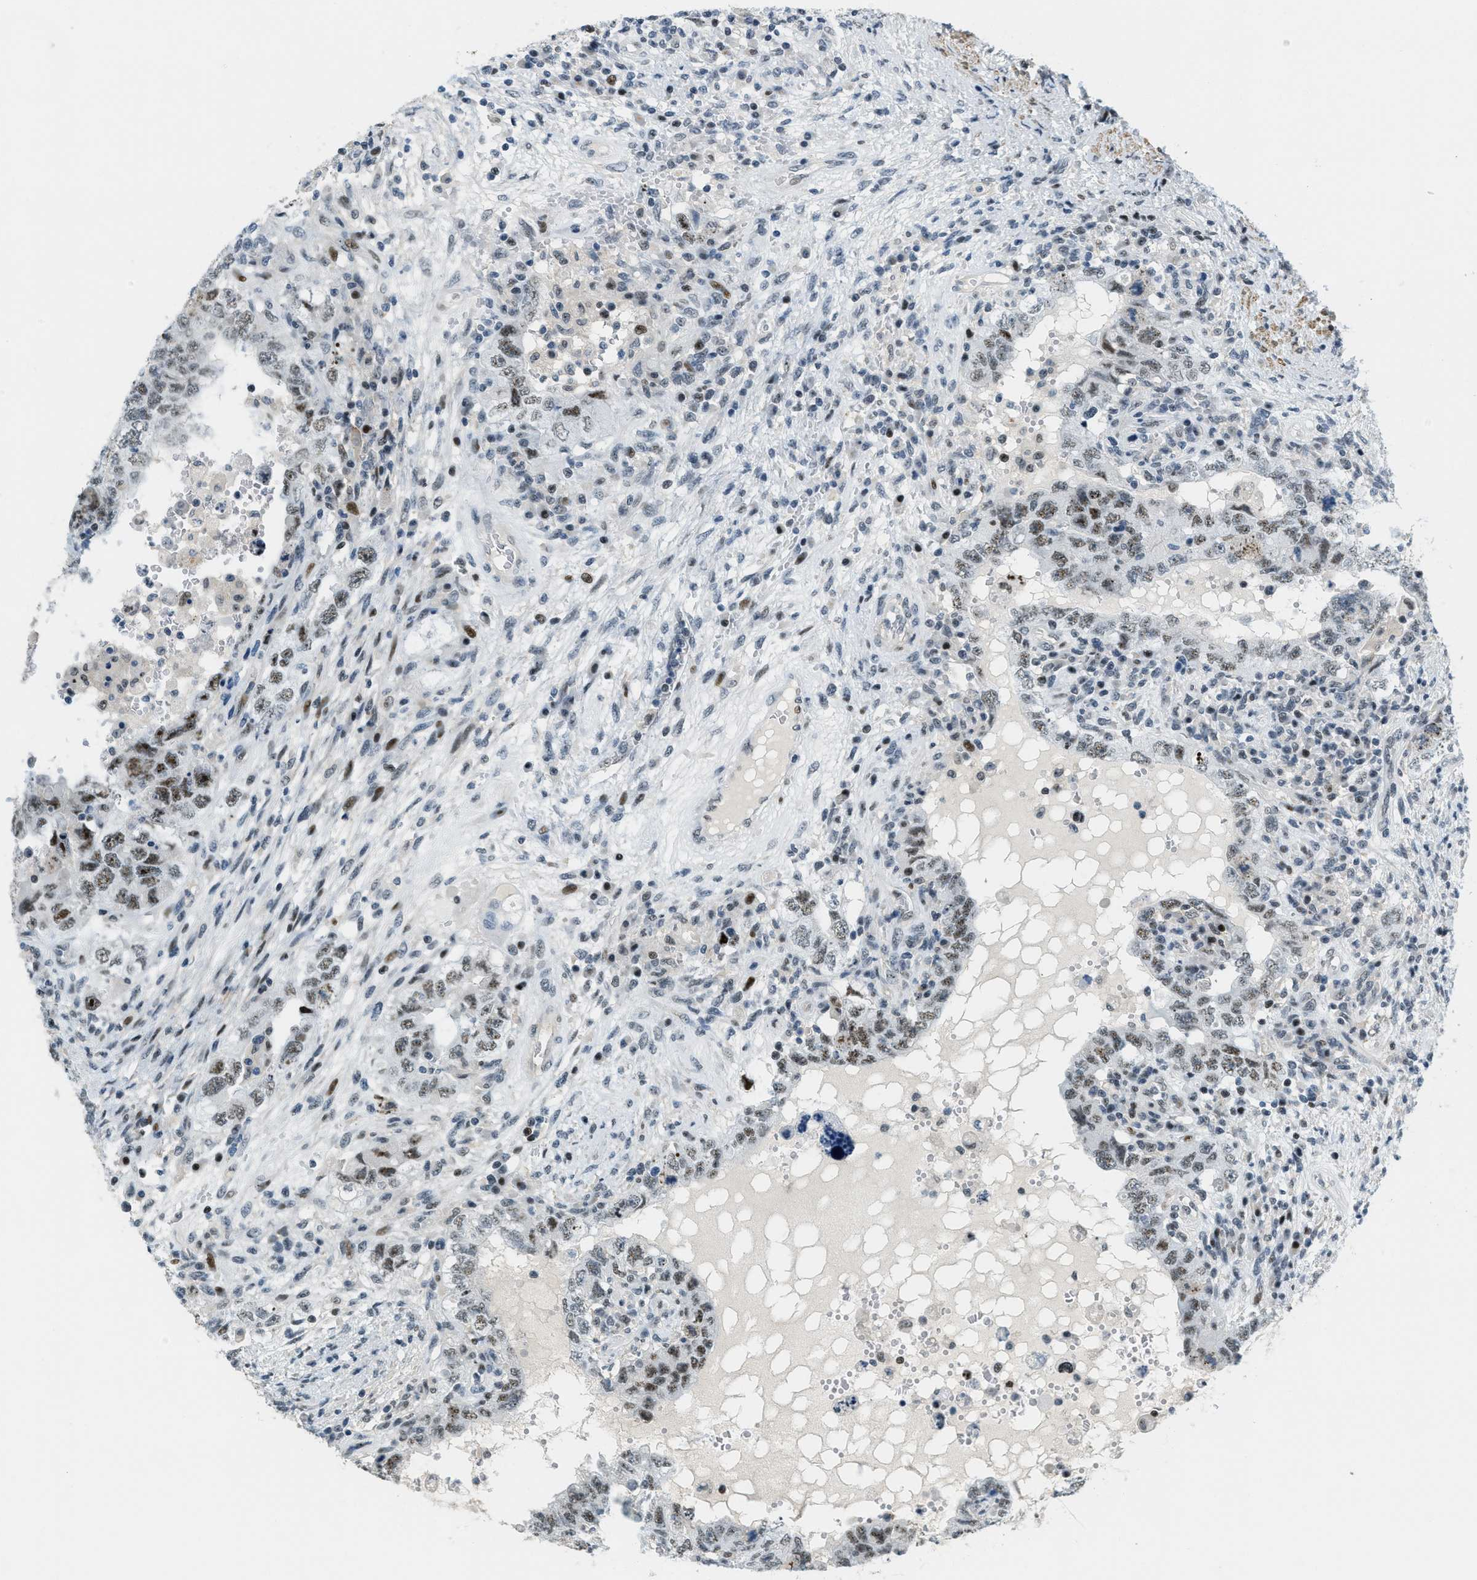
{"staining": {"intensity": "moderate", "quantity": "25%-75%", "location": "nuclear"}, "tissue": "testis cancer", "cell_type": "Tumor cells", "image_type": "cancer", "snomed": [{"axis": "morphology", "description": "Carcinoma, Embryonal, NOS"}, {"axis": "topography", "description": "Testis"}], "caption": "The histopathology image demonstrates a brown stain indicating the presence of a protein in the nuclear of tumor cells in embryonal carcinoma (testis).", "gene": "ZDHHC23", "patient": {"sex": "male", "age": 26}}